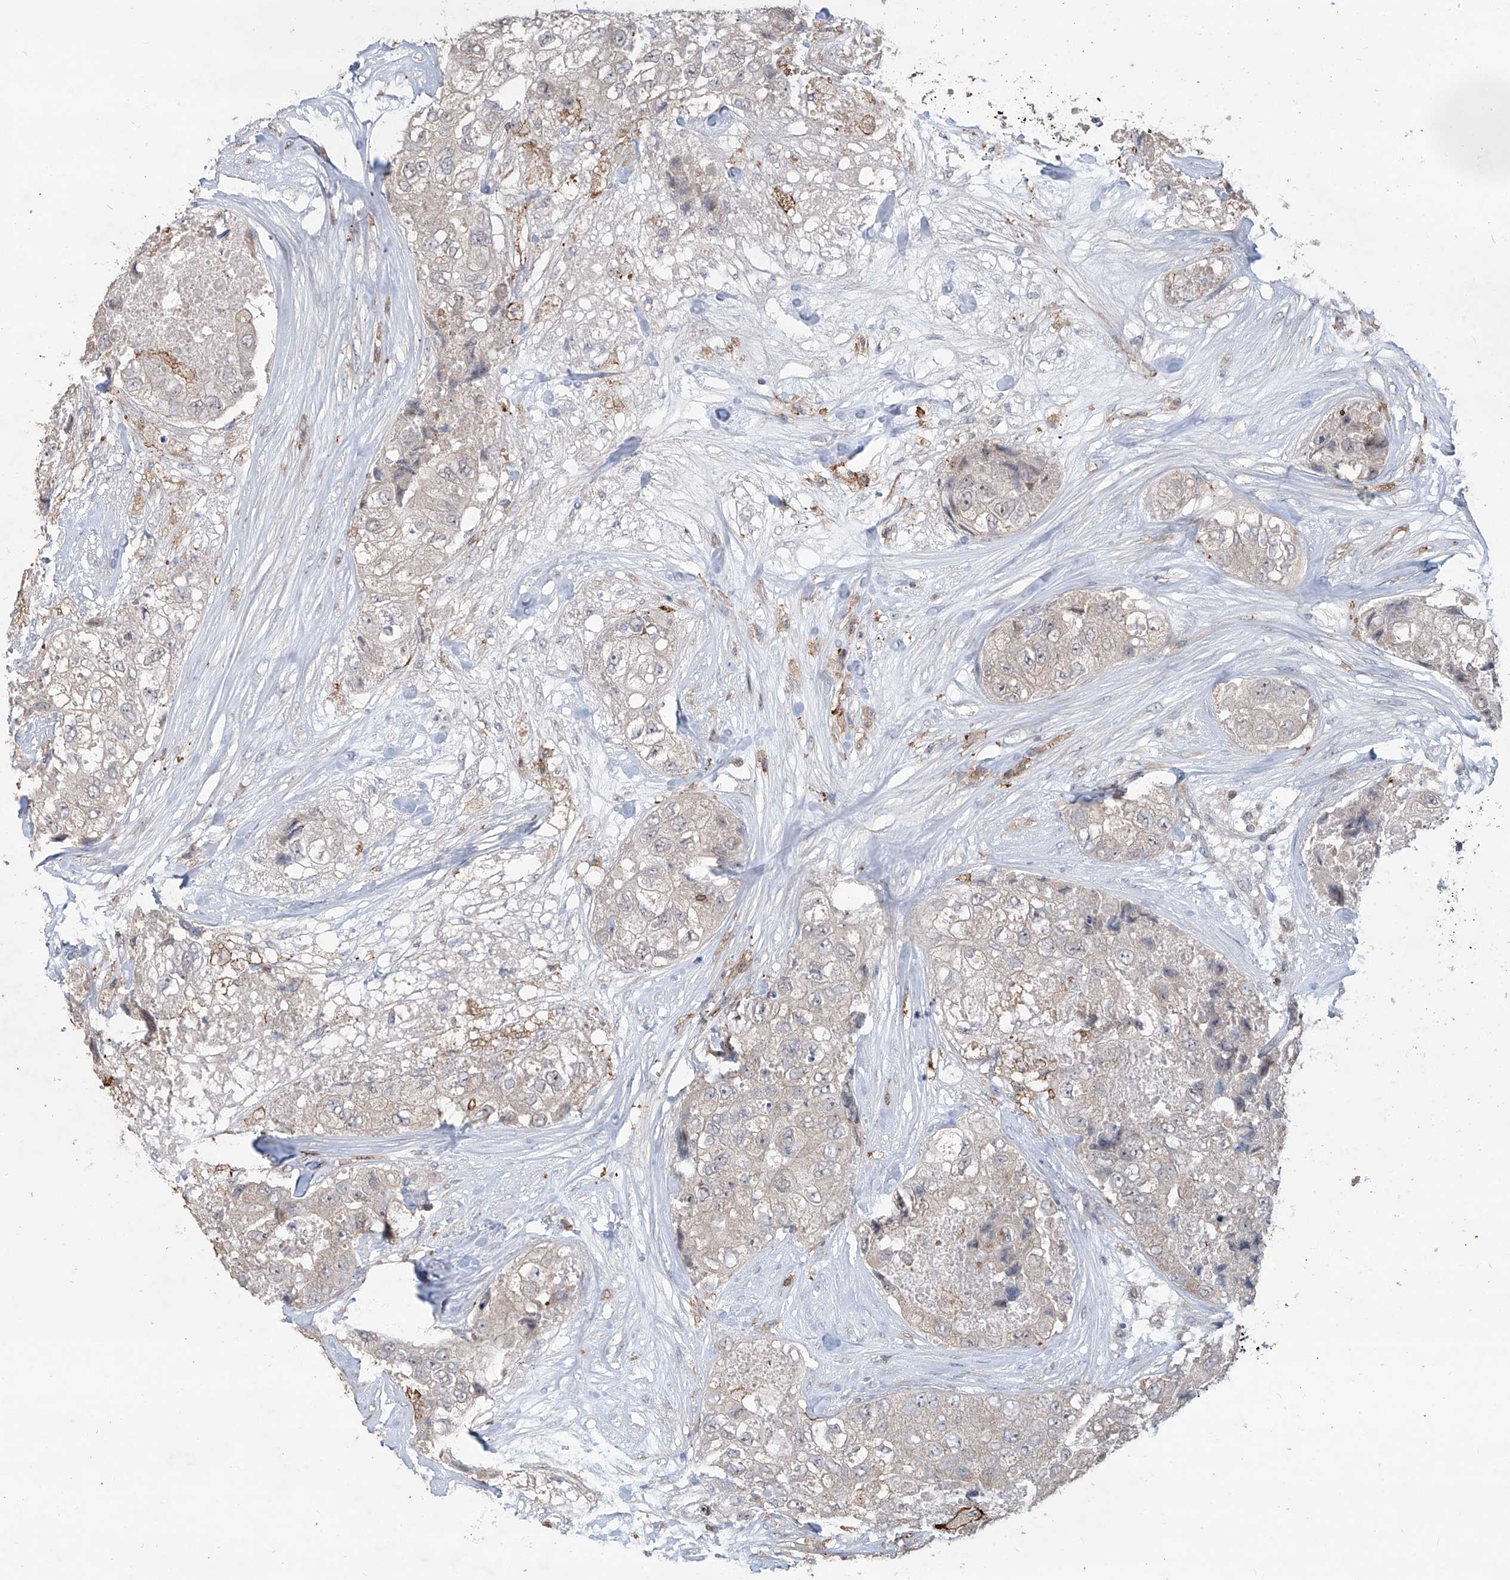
{"staining": {"intensity": "negative", "quantity": "none", "location": "none"}, "tissue": "breast cancer", "cell_type": "Tumor cells", "image_type": "cancer", "snomed": [{"axis": "morphology", "description": "Duct carcinoma"}, {"axis": "topography", "description": "Breast"}], "caption": "Immunohistochemistry of human intraductal carcinoma (breast) demonstrates no positivity in tumor cells.", "gene": "ZBTB48", "patient": {"sex": "female", "age": 62}}